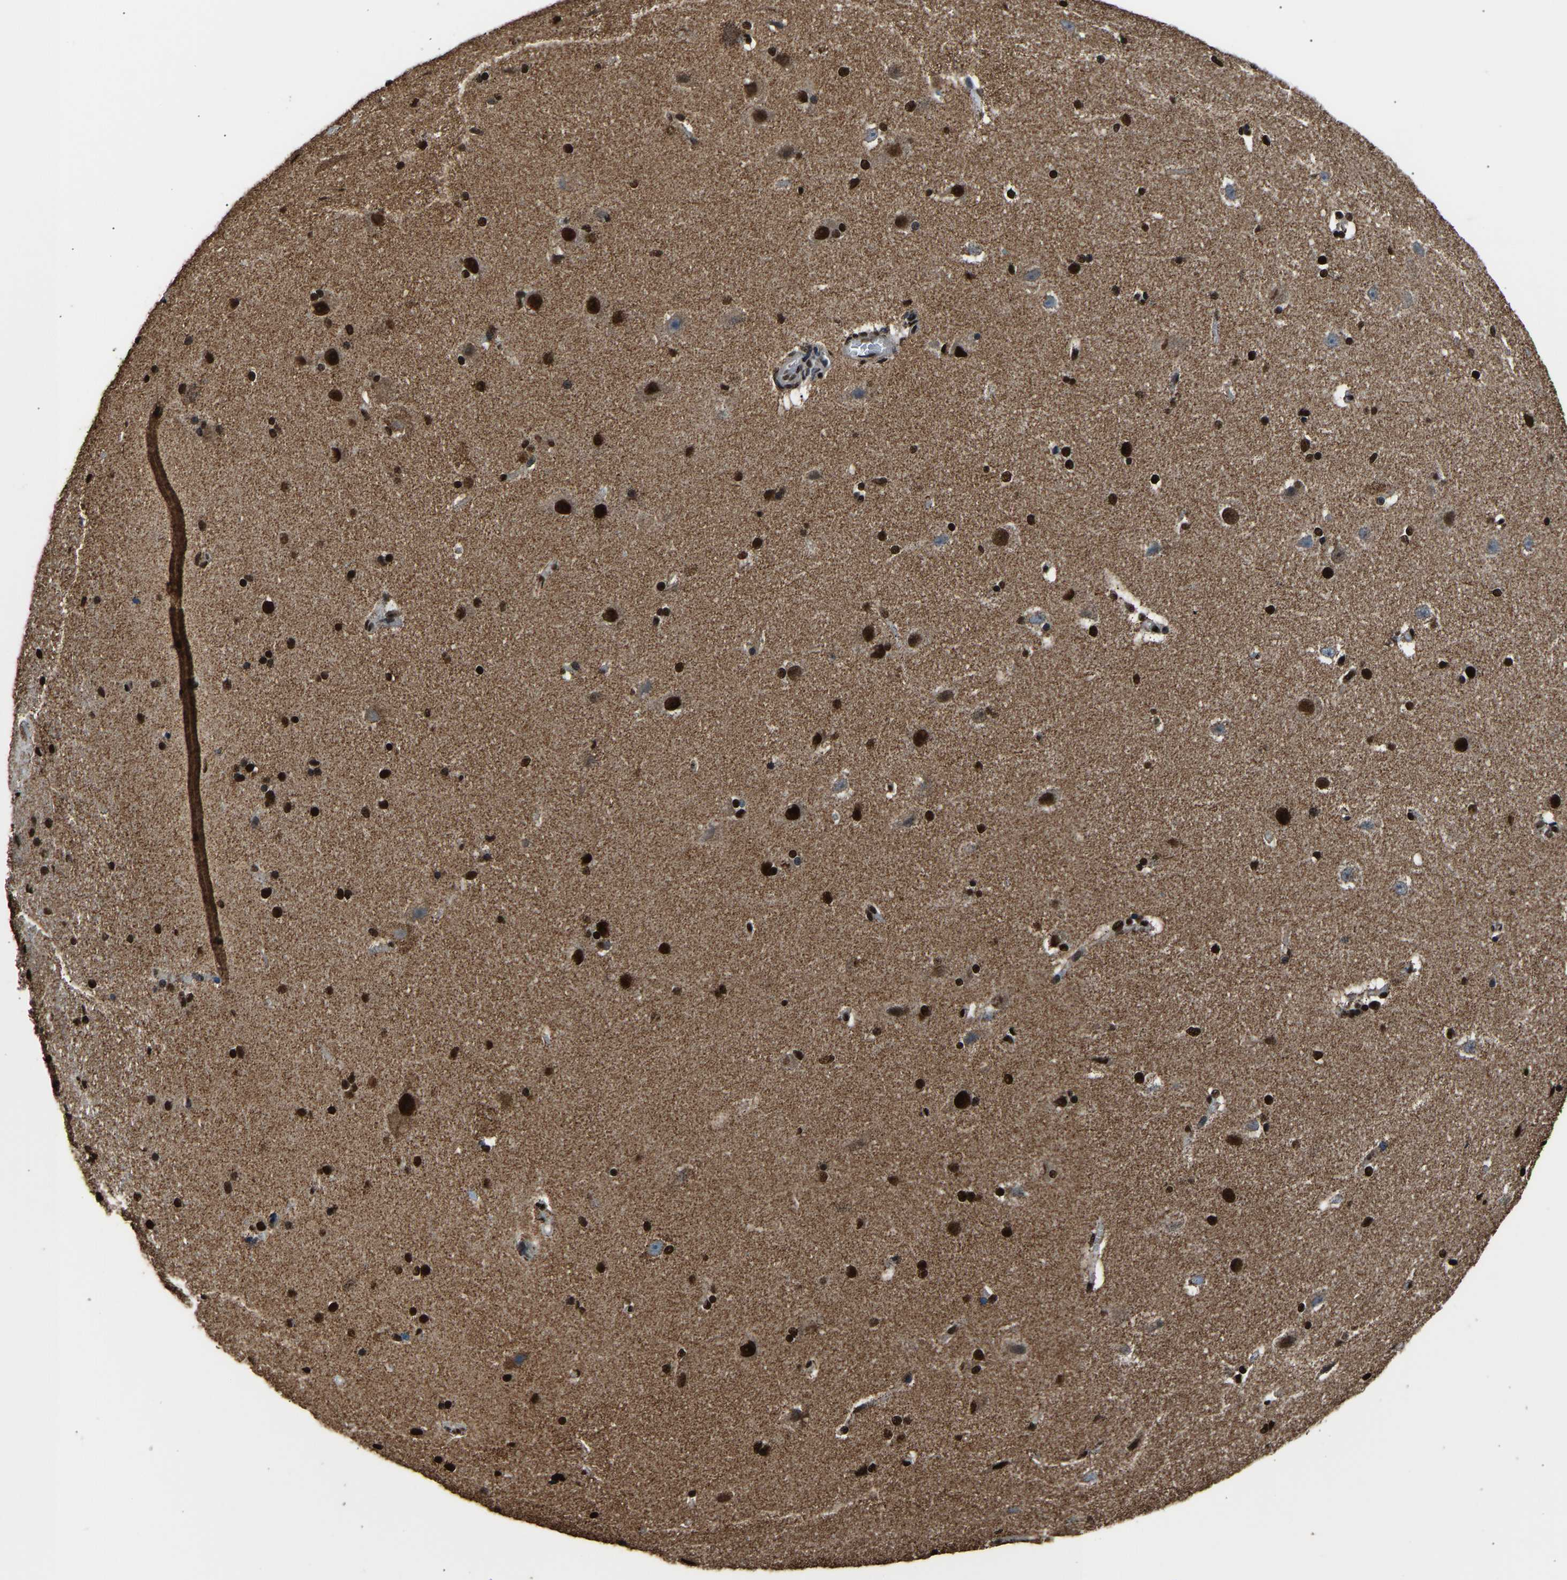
{"staining": {"intensity": "moderate", "quantity": ">75%", "location": "nuclear"}, "tissue": "cerebral cortex", "cell_type": "Endothelial cells", "image_type": "normal", "snomed": [{"axis": "morphology", "description": "Normal tissue, NOS"}, {"axis": "topography", "description": "Cerebral cortex"}, {"axis": "topography", "description": "Hippocampus"}], "caption": "The image exhibits staining of unremarkable cerebral cortex, revealing moderate nuclear protein staining (brown color) within endothelial cells. The staining was performed using DAB, with brown indicating positive protein expression. Nuclei are stained blue with hematoxylin.", "gene": "SAFB", "patient": {"sex": "female", "age": 19}}